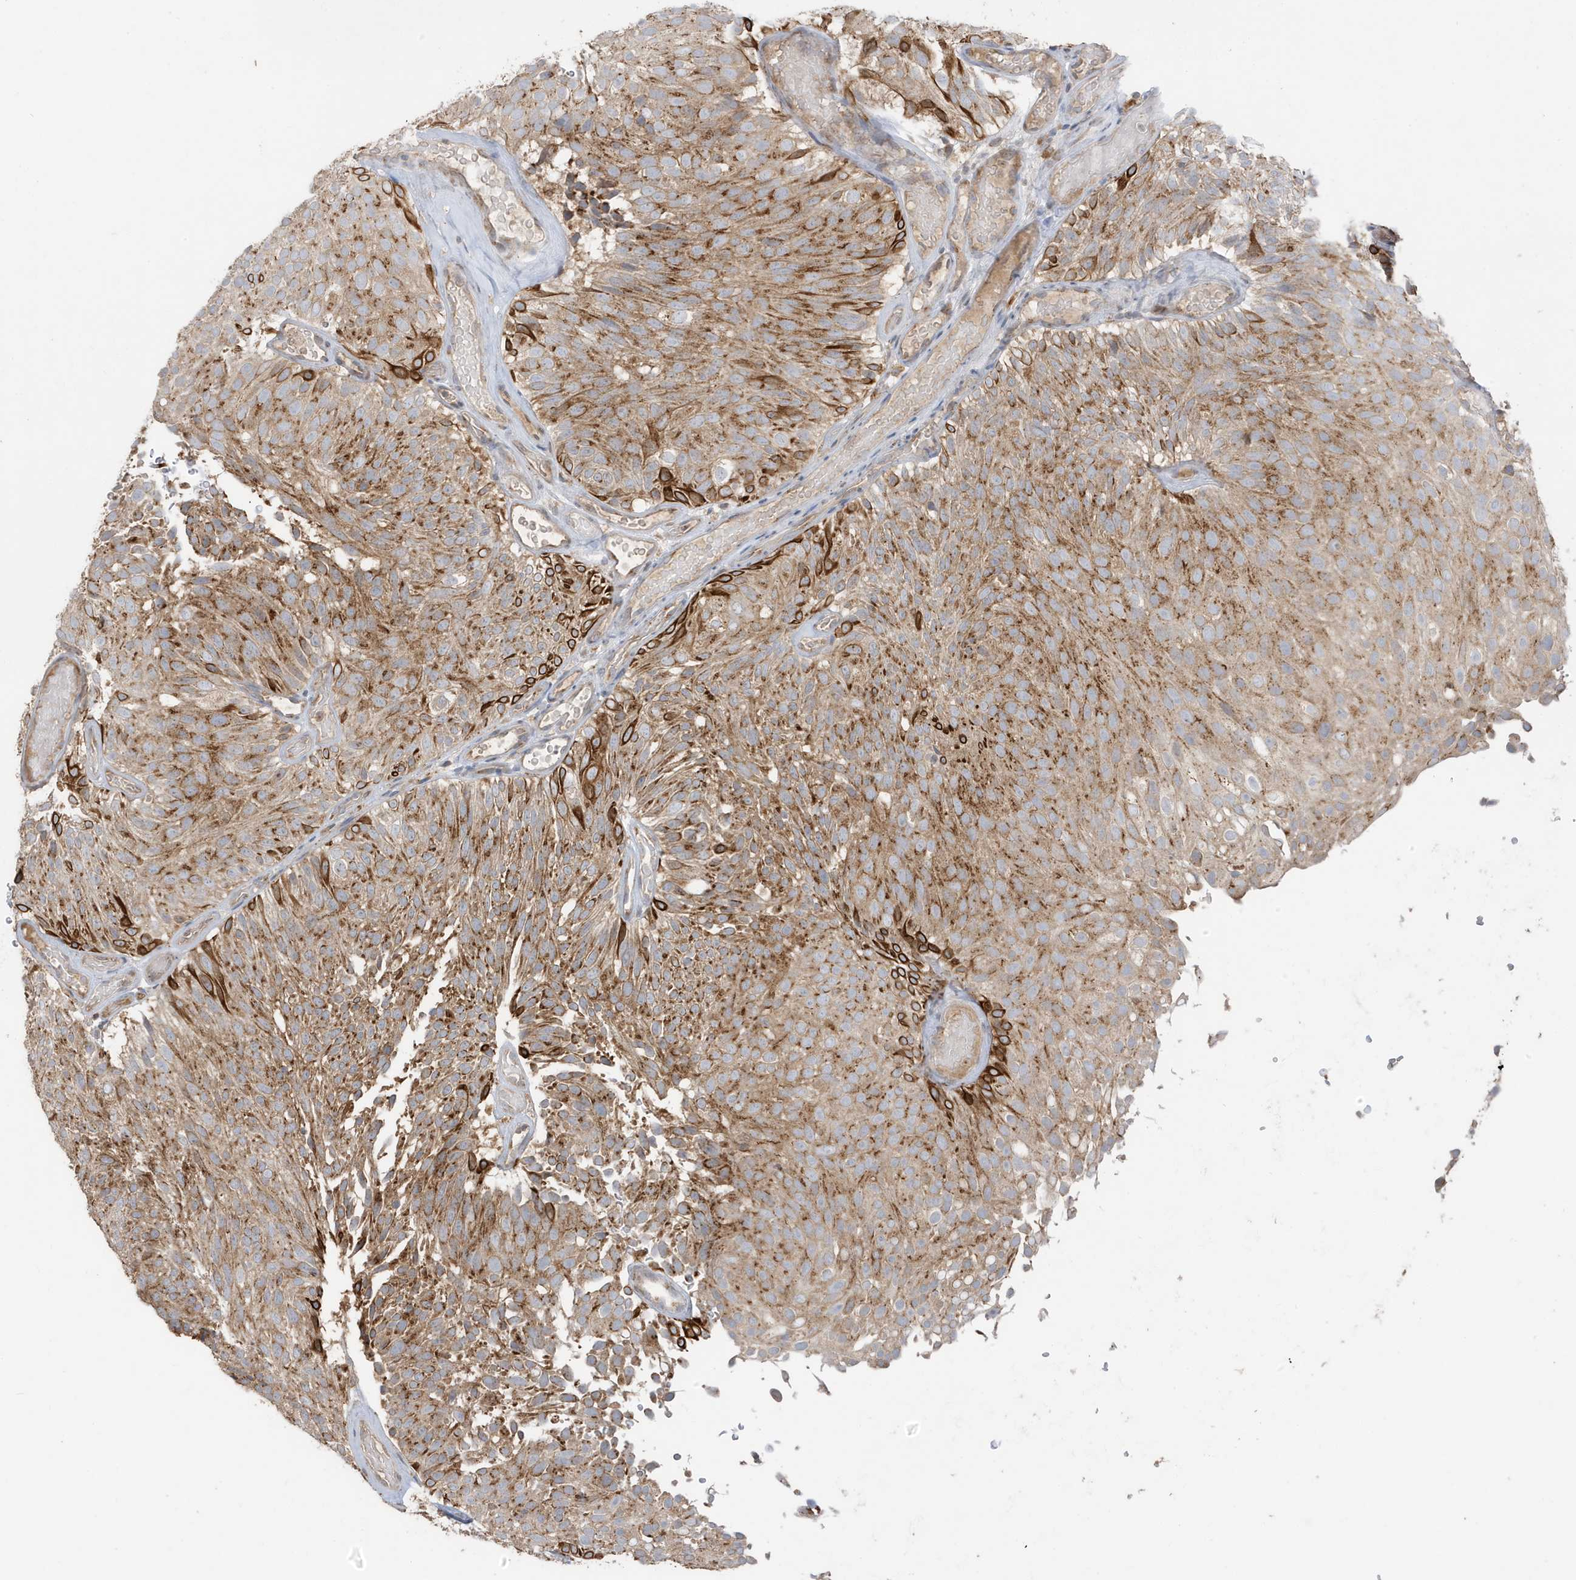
{"staining": {"intensity": "moderate", "quantity": ">75%", "location": "cytoplasmic/membranous"}, "tissue": "urothelial cancer", "cell_type": "Tumor cells", "image_type": "cancer", "snomed": [{"axis": "morphology", "description": "Urothelial carcinoma, Low grade"}, {"axis": "topography", "description": "Urinary bladder"}], "caption": "Immunohistochemistry (IHC) photomicrograph of neoplastic tissue: human urothelial cancer stained using immunohistochemistry displays medium levels of moderate protein expression localized specifically in the cytoplasmic/membranous of tumor cells, appearing as a cytoplasmic/membranous brown color.", "gene": "RER1", "patient": {"sex": "male", "age": 78}}